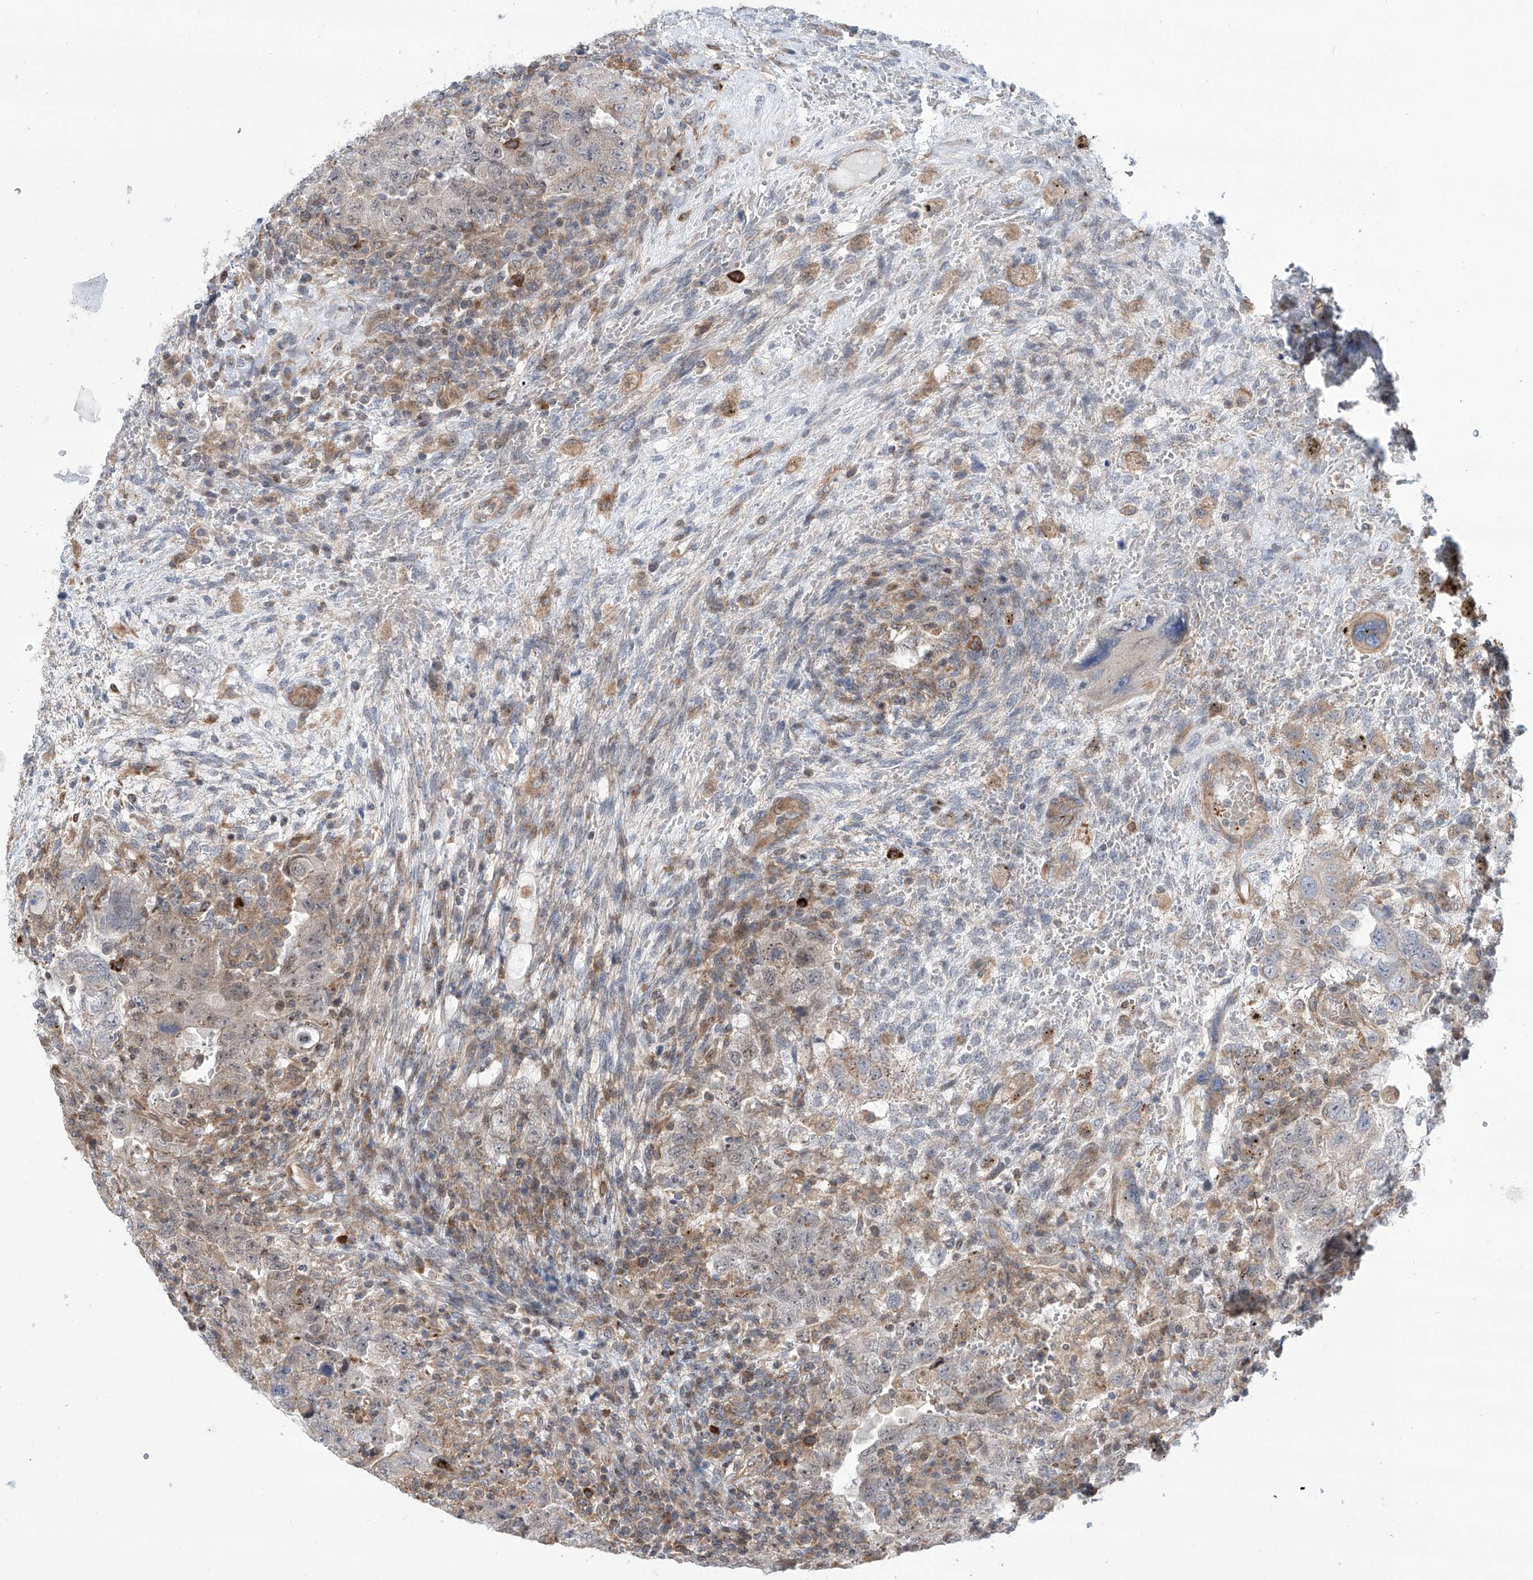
{"staining": {"intensity": "weak", "quantity": "<25%", "location": "cytoplasmic/membranous"}, "tissue": "testis cancer", "cell_type": "Tumor cells", "image_type": "cancer", "snomed": [{"axis": "morphology", "description": "Carcinoma, Embryonal, NOS"}, {"axis": "topography", "description": "Testis"}], "caption": "Tumor cells show no significant expression in embryonal carcinoma (testis). (DAB immunohistochemistry, high magnification).", "gene": "APAF1", "patient": {"sex": "male", "age": 26}}